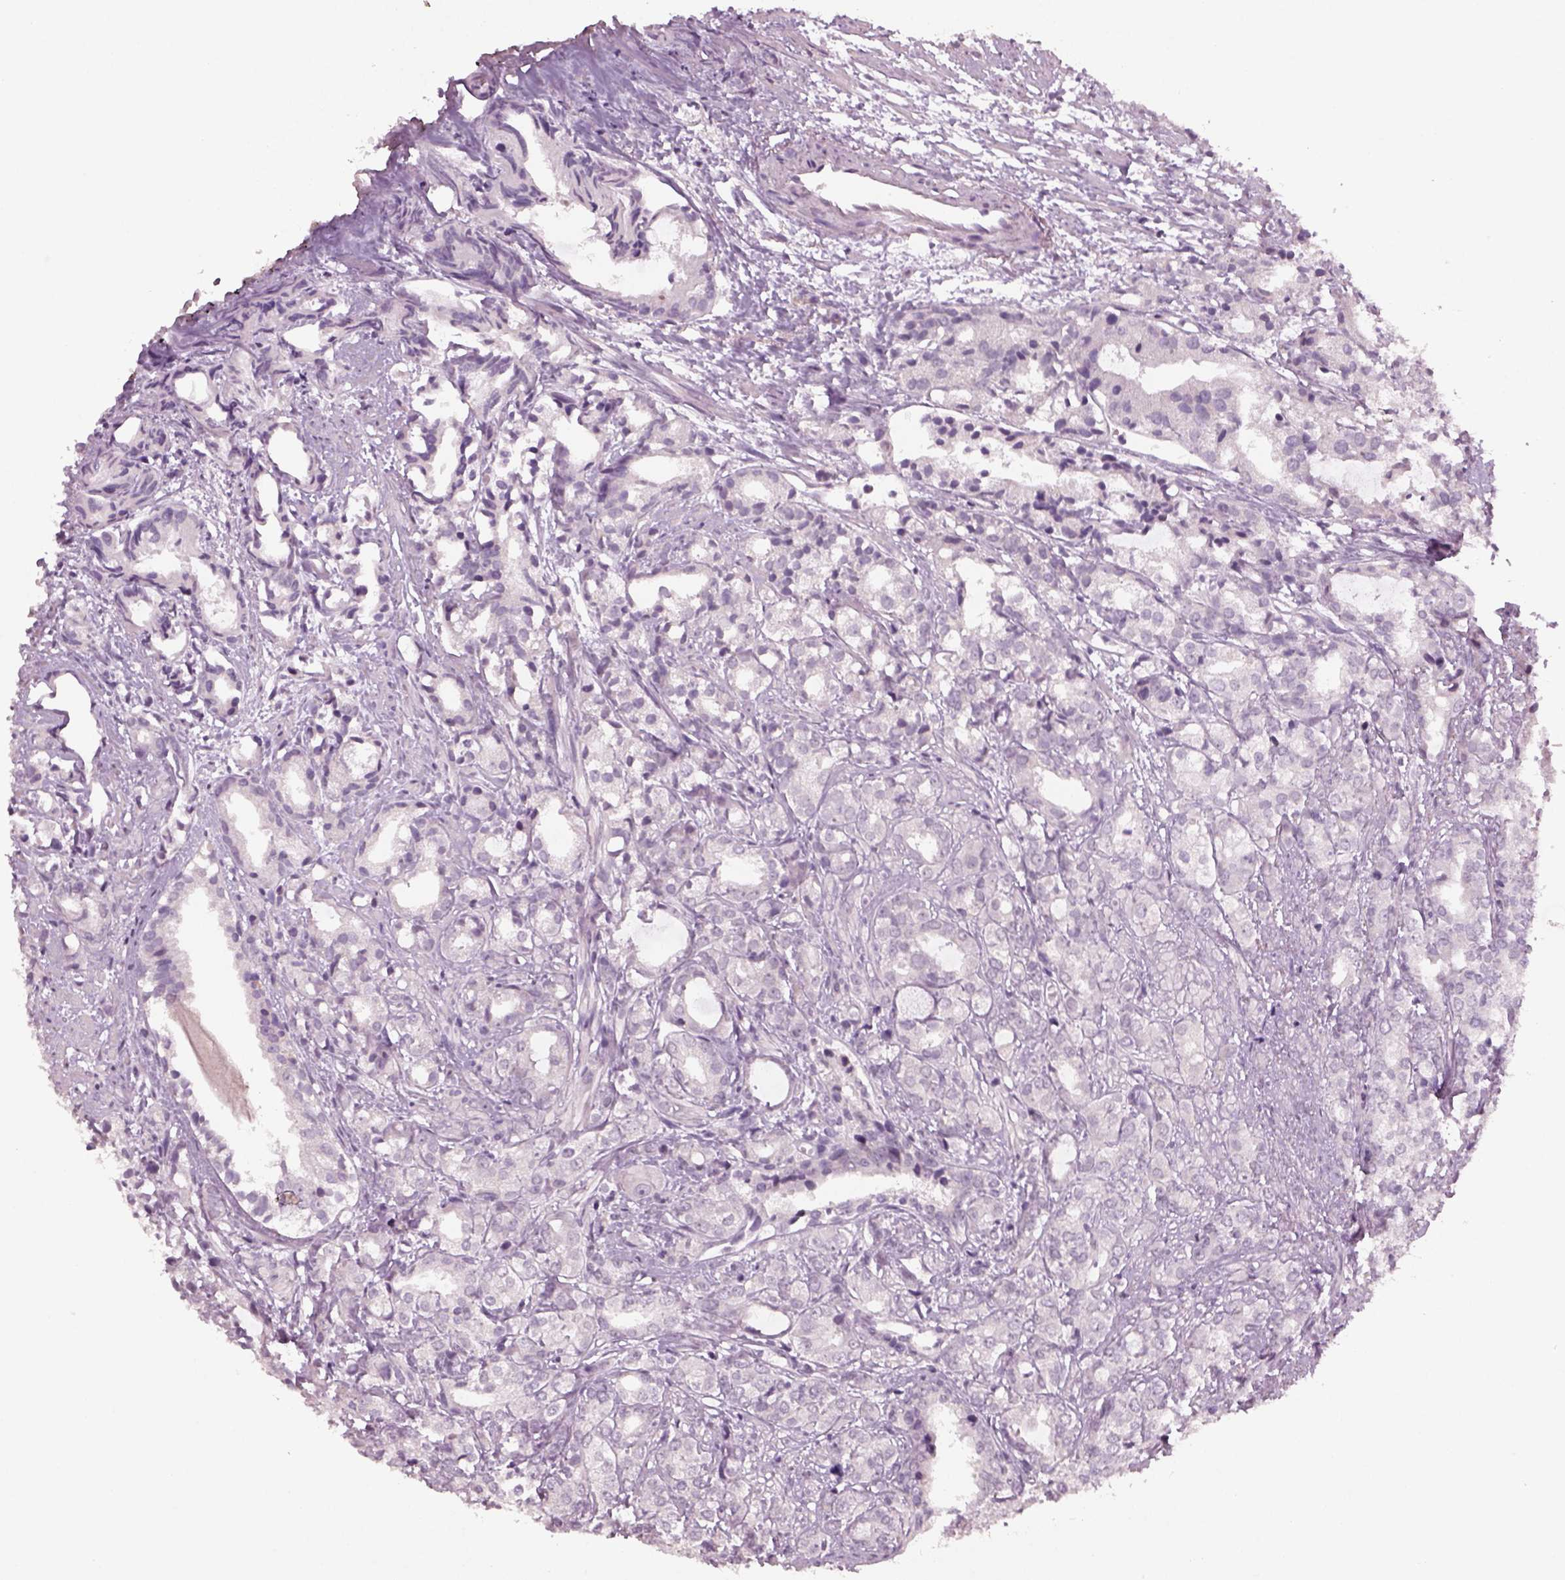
{"staining": {"intensity": "negative", "quantity": "none", "location": "none"}, "tissue": "prostate cancer", "cell_type": "Tumor cells", "image_type": "cancer", "snomed": [{"axis": "morphology", "description": "Adenocarcinoma, High grade"}, {"axis": "topography", "description": "Prostate"}], "caption": "Micrograph shows no significant protein expression in tumor cells of high-grade adenocarcinoma (prostate).", "gene": "PENK", "patient": {"sex": "male", "age": 79}}